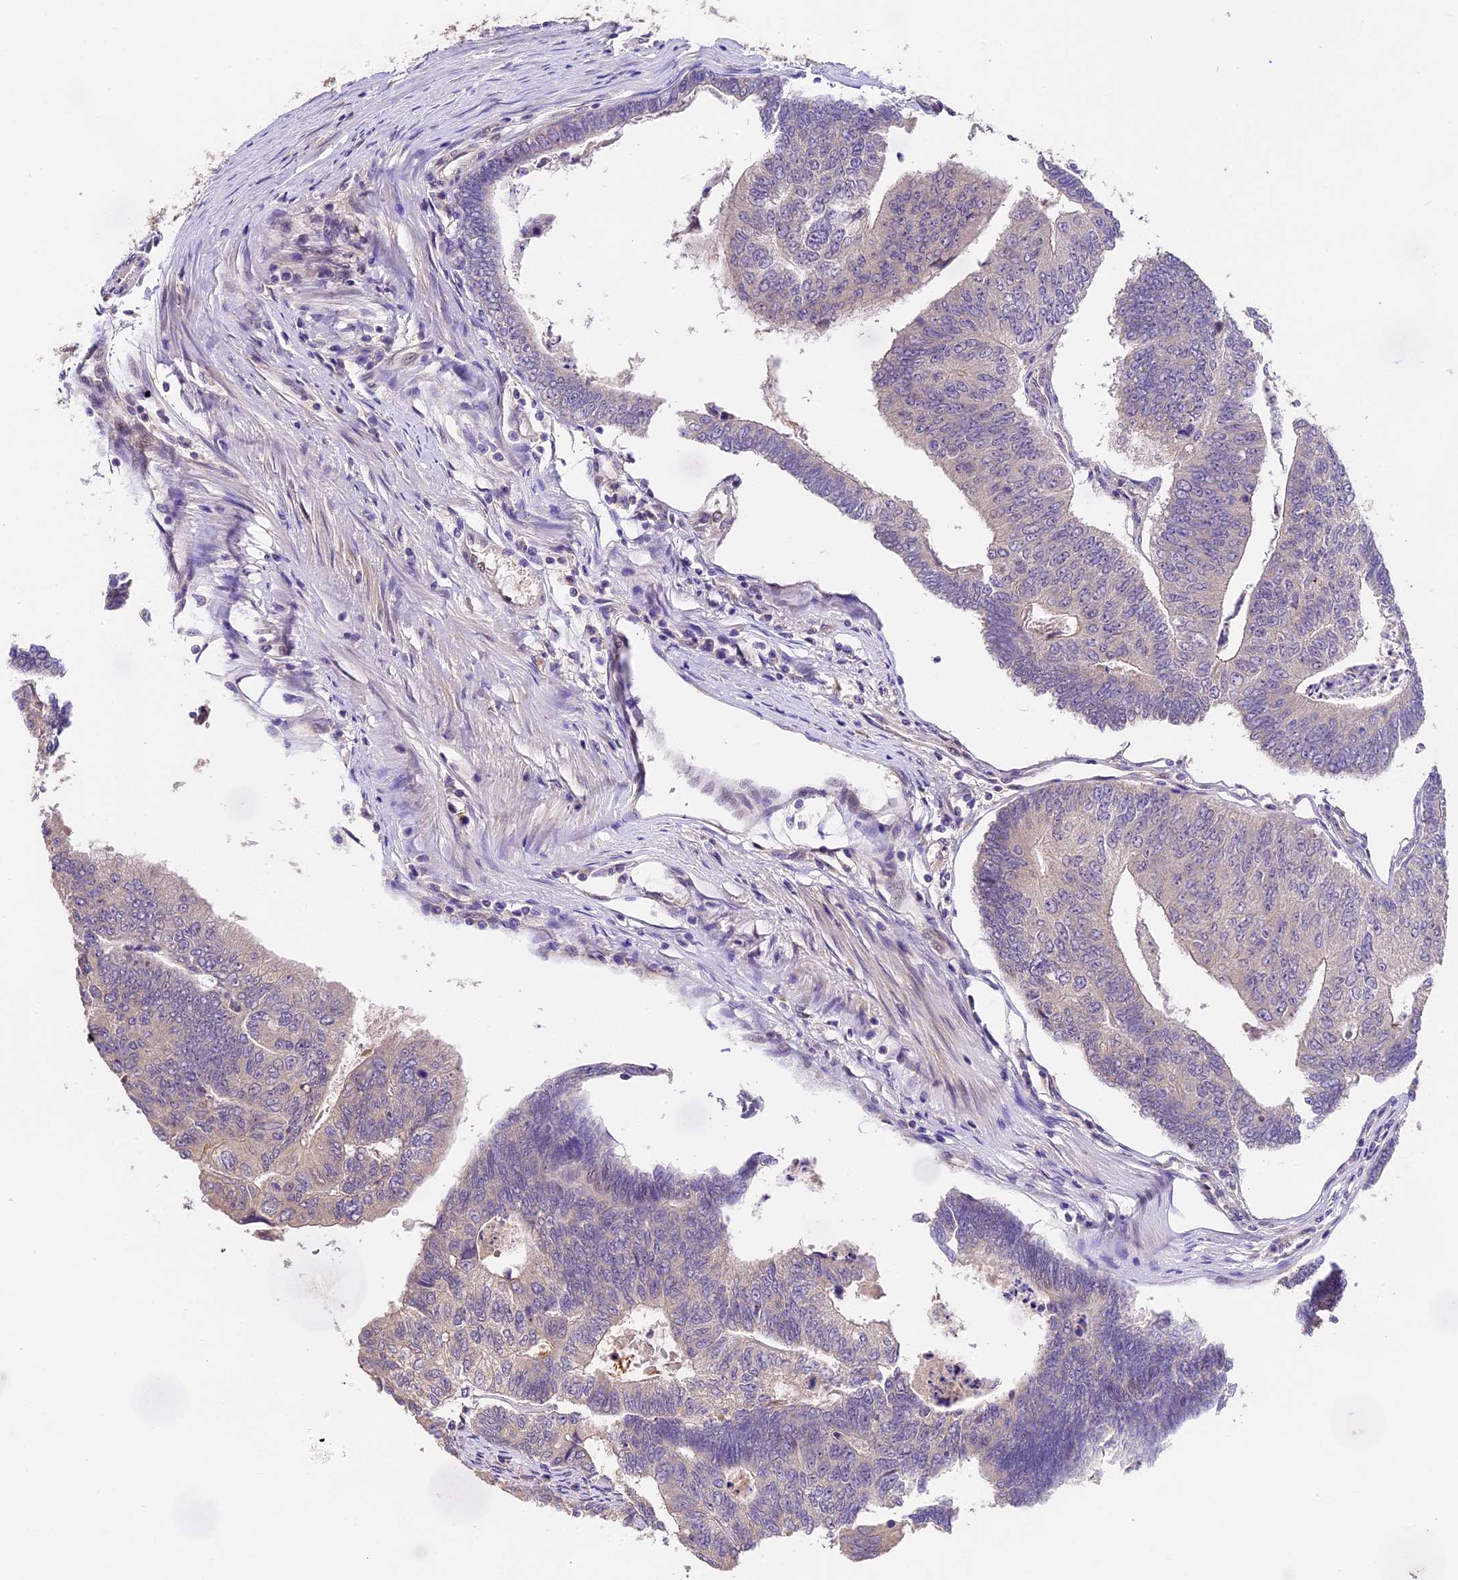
{"staining": {"intensity": "weak", "quantity": "<25%", "location": "cytoplasmic/membranous"}, "tissue": "colorectal cancer", "cell_type": "Tumor cells", "image_type": "cancer", "snomed": [{"axis": "morphology", "description": "Adenocarcinoma, NOS"}, {"axis": "topography", "description": "Colon"}], "caption": "This is an immunohistochemistry histopathology image of colorectal adenocarcinoma. There is no staining in tumor cells.", "gene": "DGKH", "patient": {"sex": "female", "age": 67}}